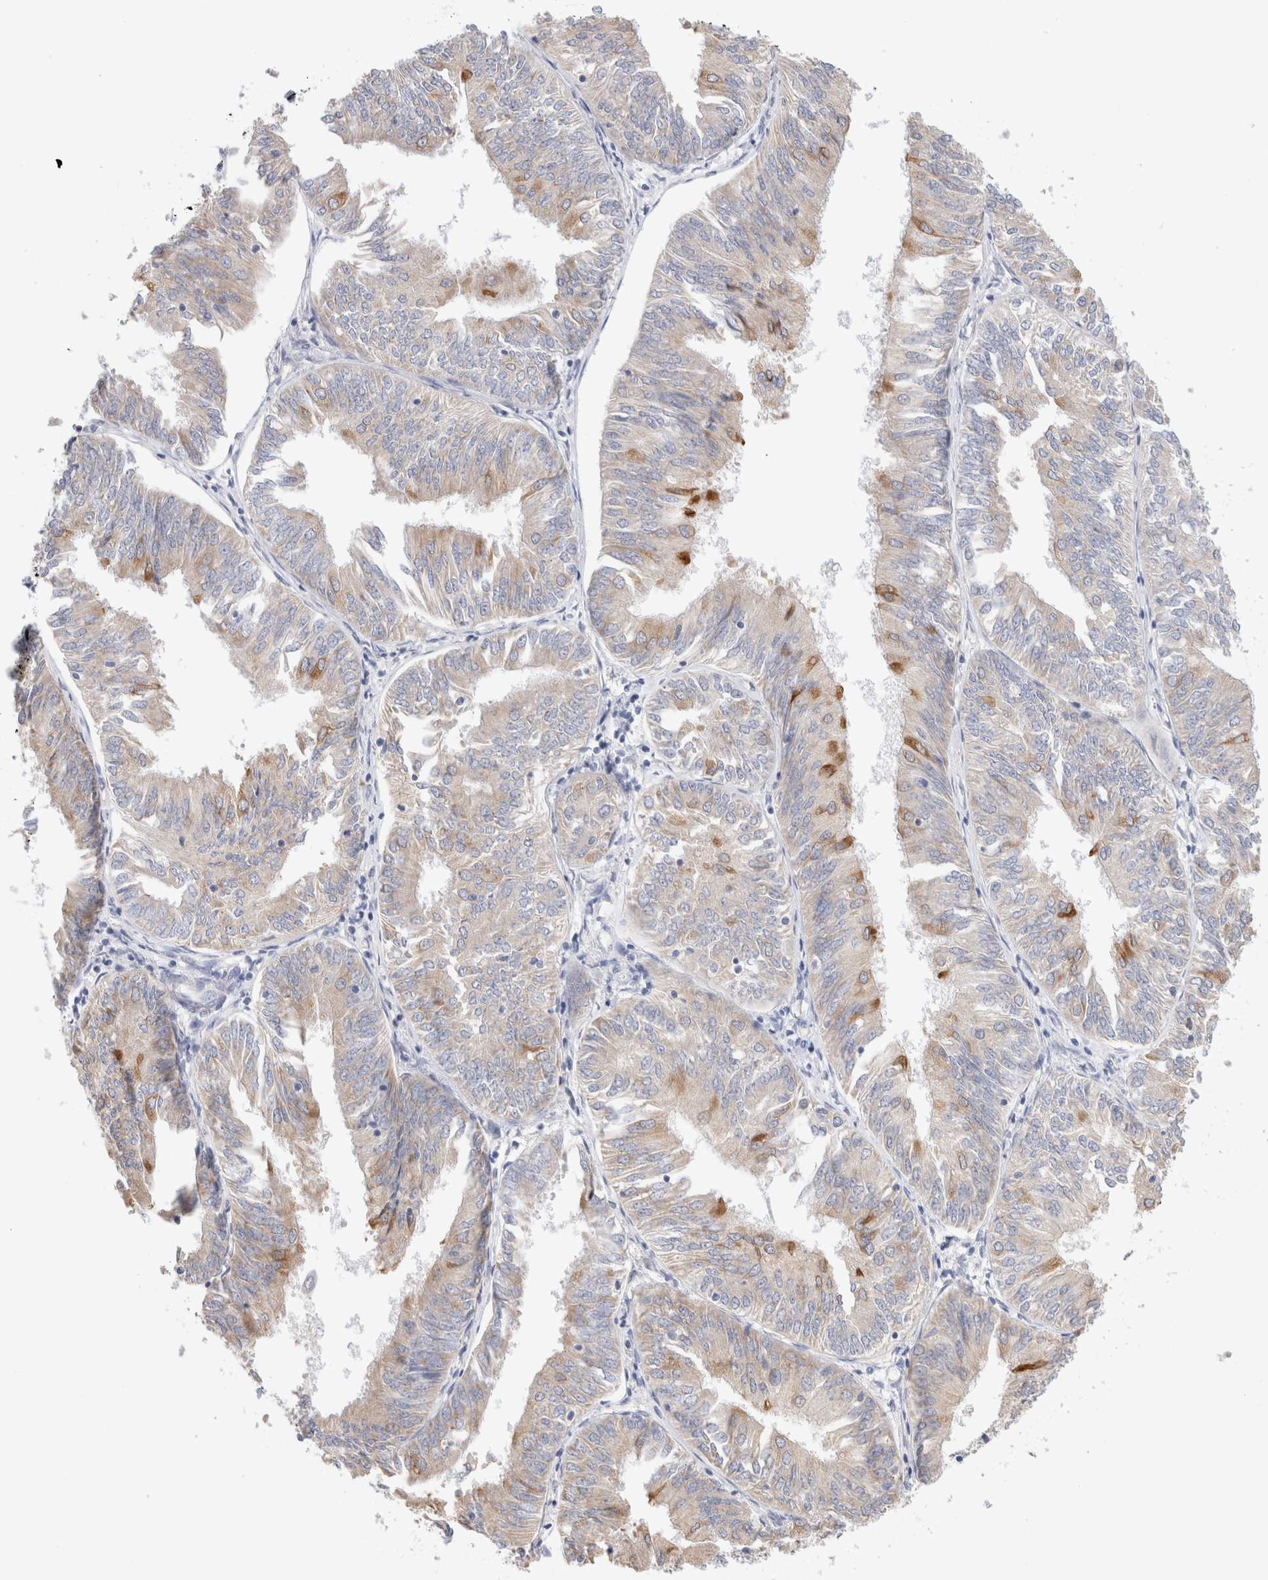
{"staining": {"intensity": "moderate", "quantity": "<25%", "location": "cytoplasmic/membranous"}, "tissue": "endometrial cancer", "cell_type": "Tumor cells", "image_type": "cancer", "snomed": [{"axis": "morphology", "description": "Adenocarcinoma, NOS"}, {"axis": "topography", "description": "Endometrium"}], "caption": "An image of adenocarcinoma (endometrial) stained for a protein reveals moderate cytoplasmic/membranous brown staining in tumor cells.", "gene": "GADD45G", "patient": {"sex": "female", "age": 58}}